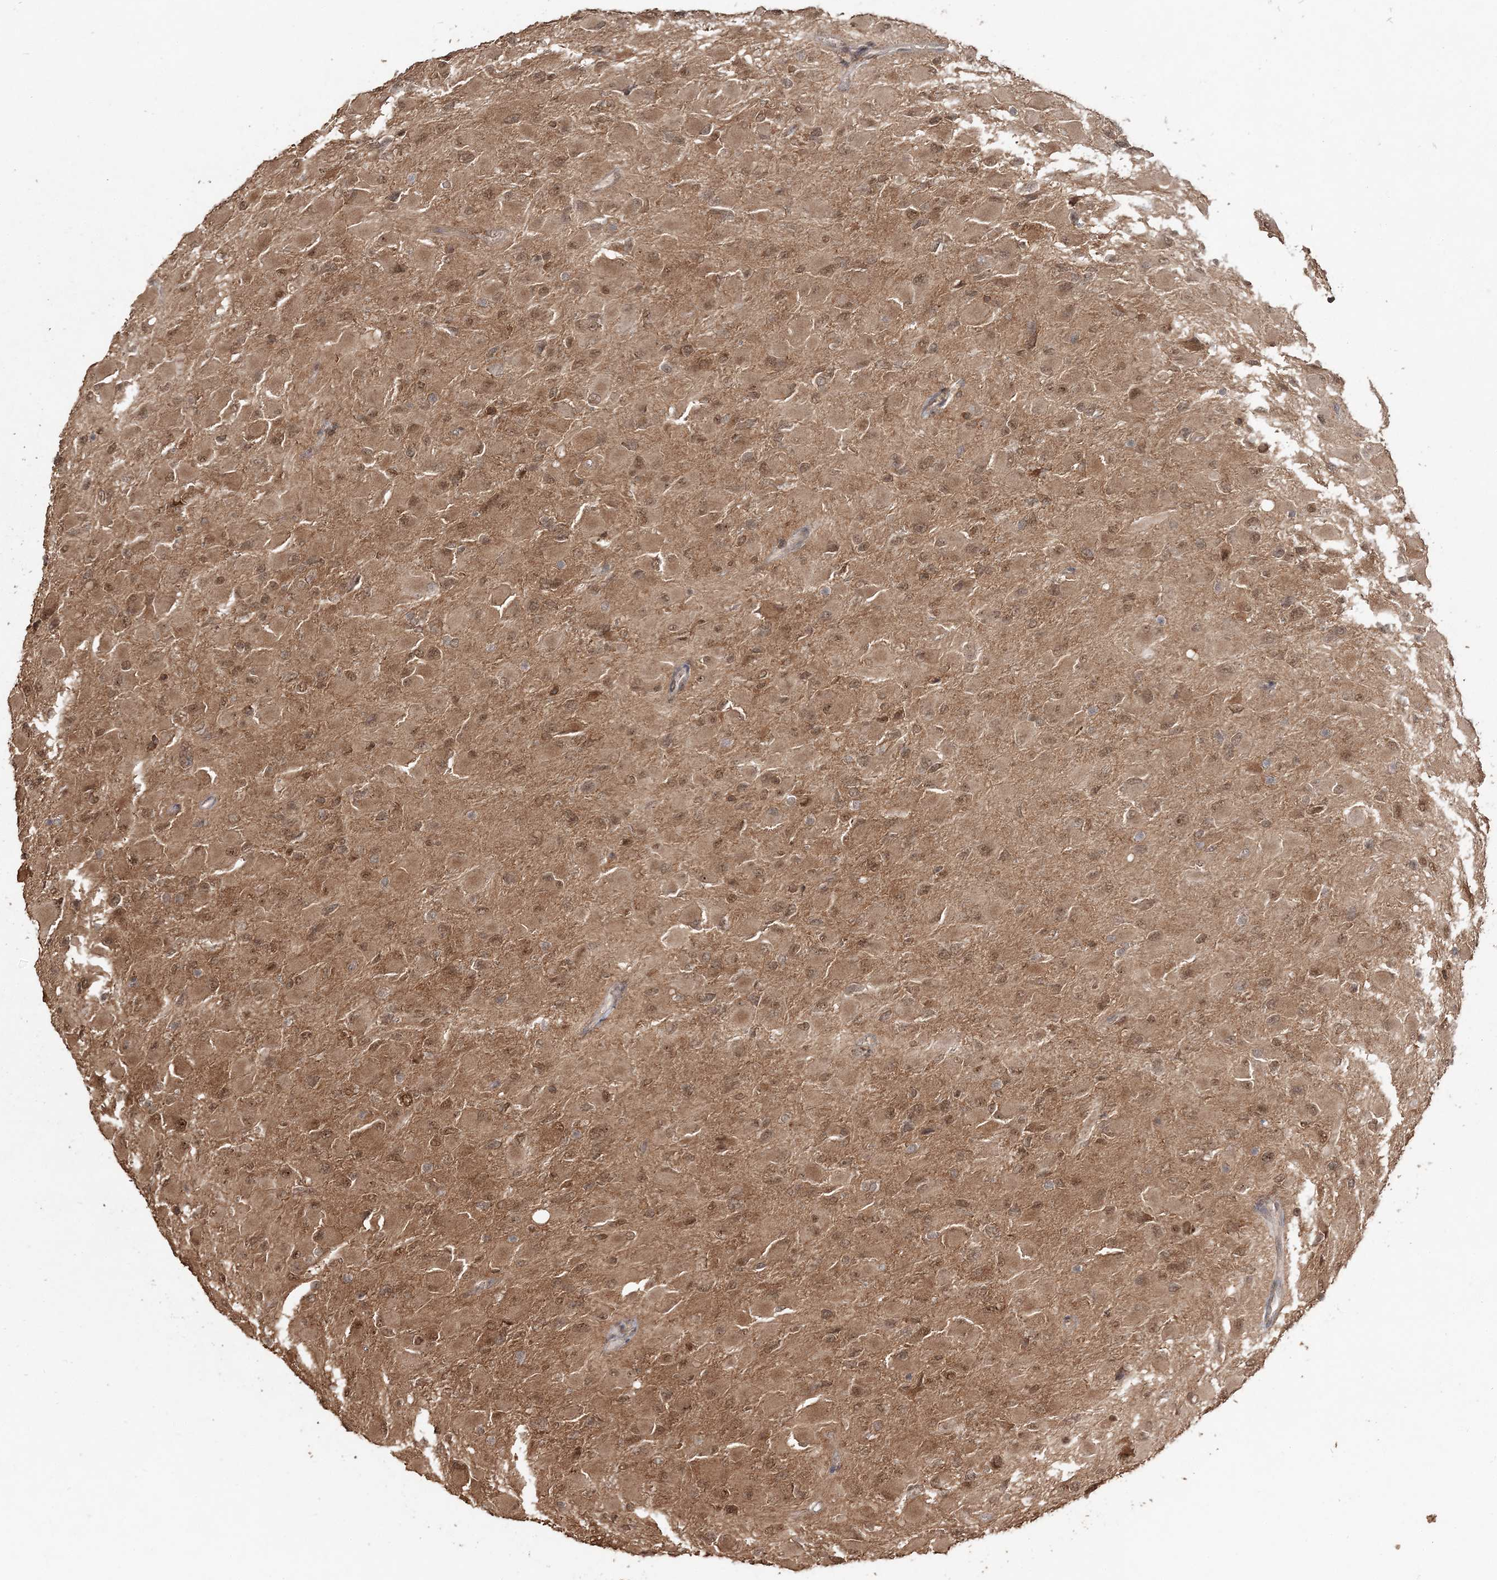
{"staining": {"intensity": "moderate", "quantity": ">75%", "location": "cytoplasmic/membranous,nuclear"}, "tissue": "glioma", "cell_type": "Tumor cells", "image_type": "cancer", "snomed": [{"axis": "morphology", "description": "Glioma, malignant, High grade"}, {"axis": "topography", "description": "Cerebral cortex"}], "caption": "This is a histology image of IHC staining of glioma, which shows moderate staining in the cytoplasmic/membranous and nuclear of tumor cells.", "gene": "CAB39", "patient": {"sex": "female", "age": 36}}